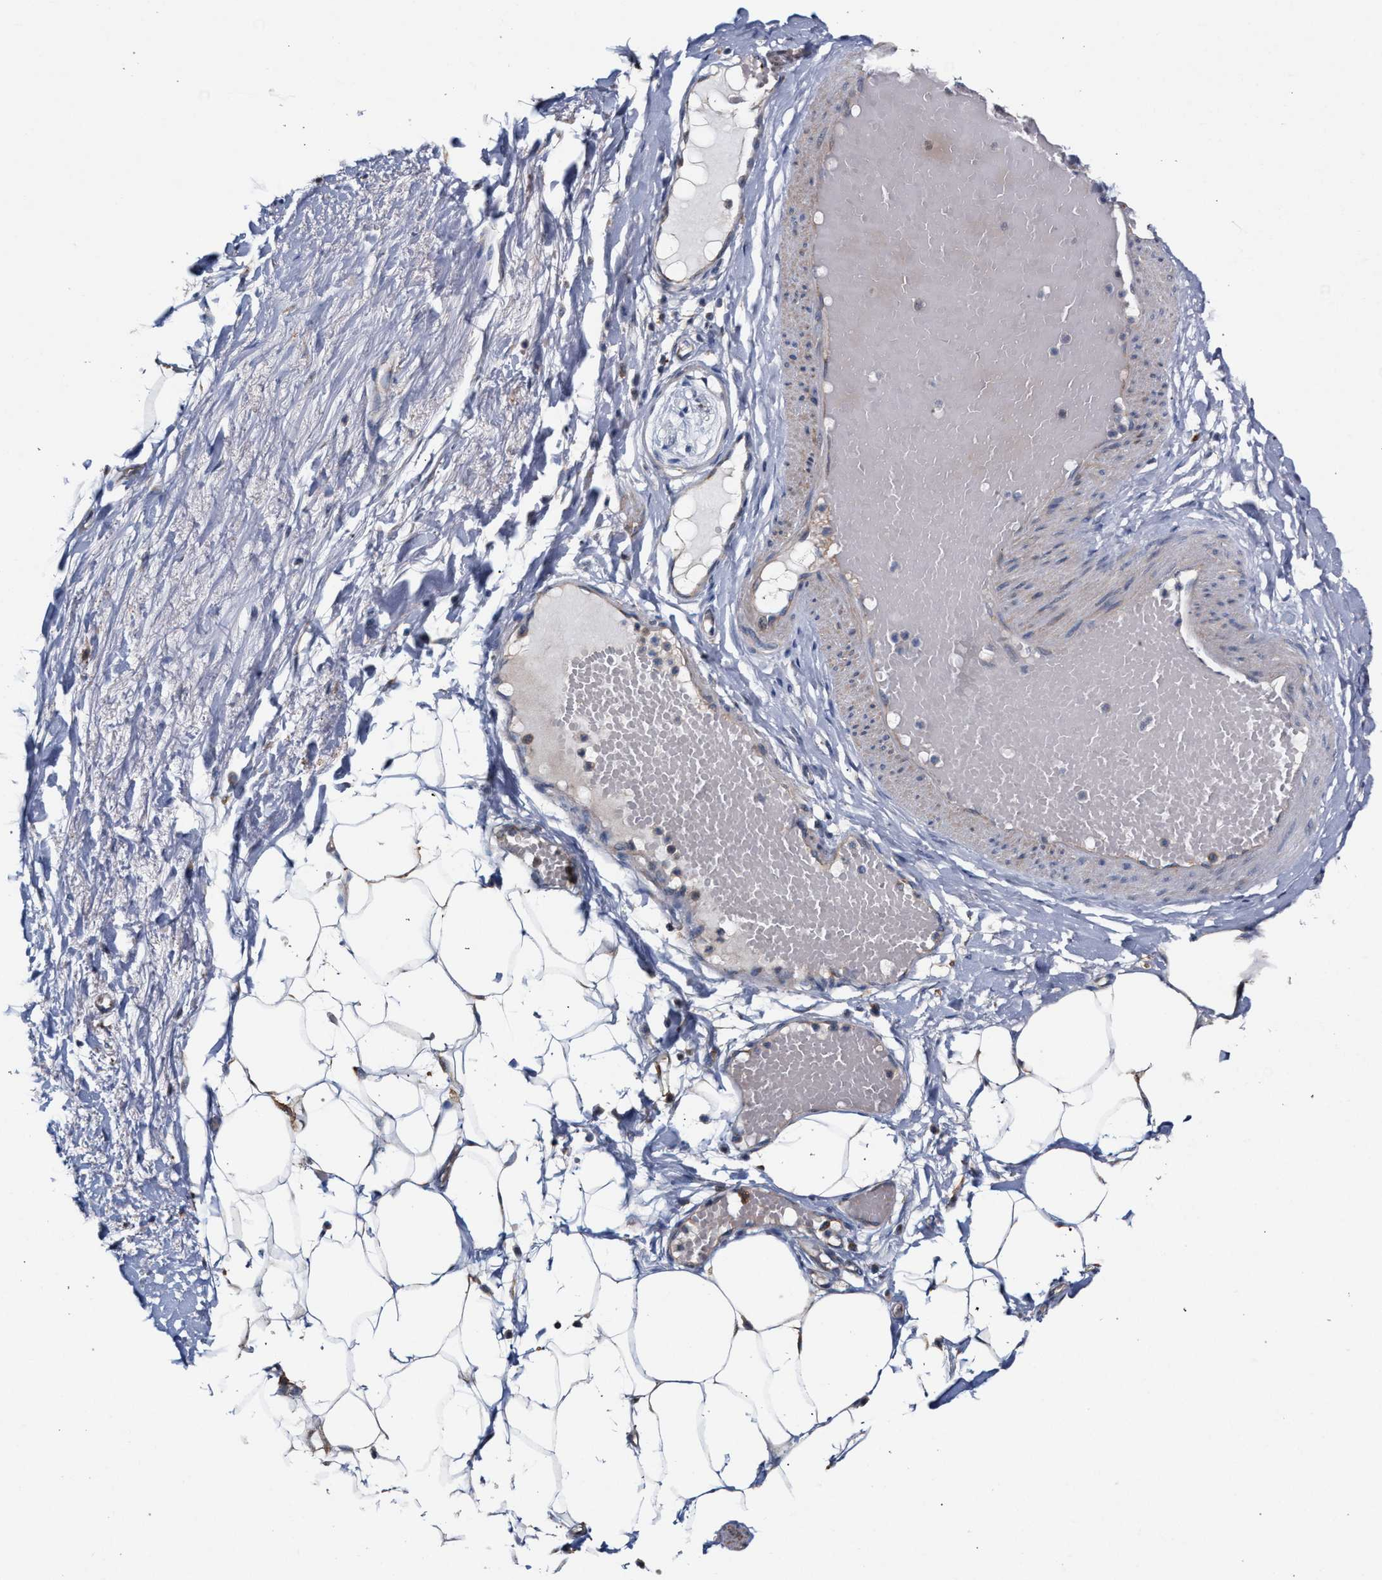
{"staining": {"intensity": "strong", "quantity": ">75%", "location": "cytoplasmic/membranous"}, "tissue": "adipose tissue", "cell_type": "Adipocytes", "image_type": "normal", "snomed": [{"axis": "morphology", "description": "Normal tissue, NOS"}, {"axis": "topography", "description": "Soft tissue"}], "caption": "A high-resolution histopathology image shows immunohistochemistry (IHC) staining of unremarkable adipose tissue, which reveals strong cytoplasmic/membranous positivity in approximately >75% of adipocytes. The staining was performed using DAB (3,3'-diaminobenzidine), with brown indicating positive protein expression. Nuclei are stained blue with hematoxylin.", "gene": "RNF135", "patient": {"sex": "male", "age": 72}}